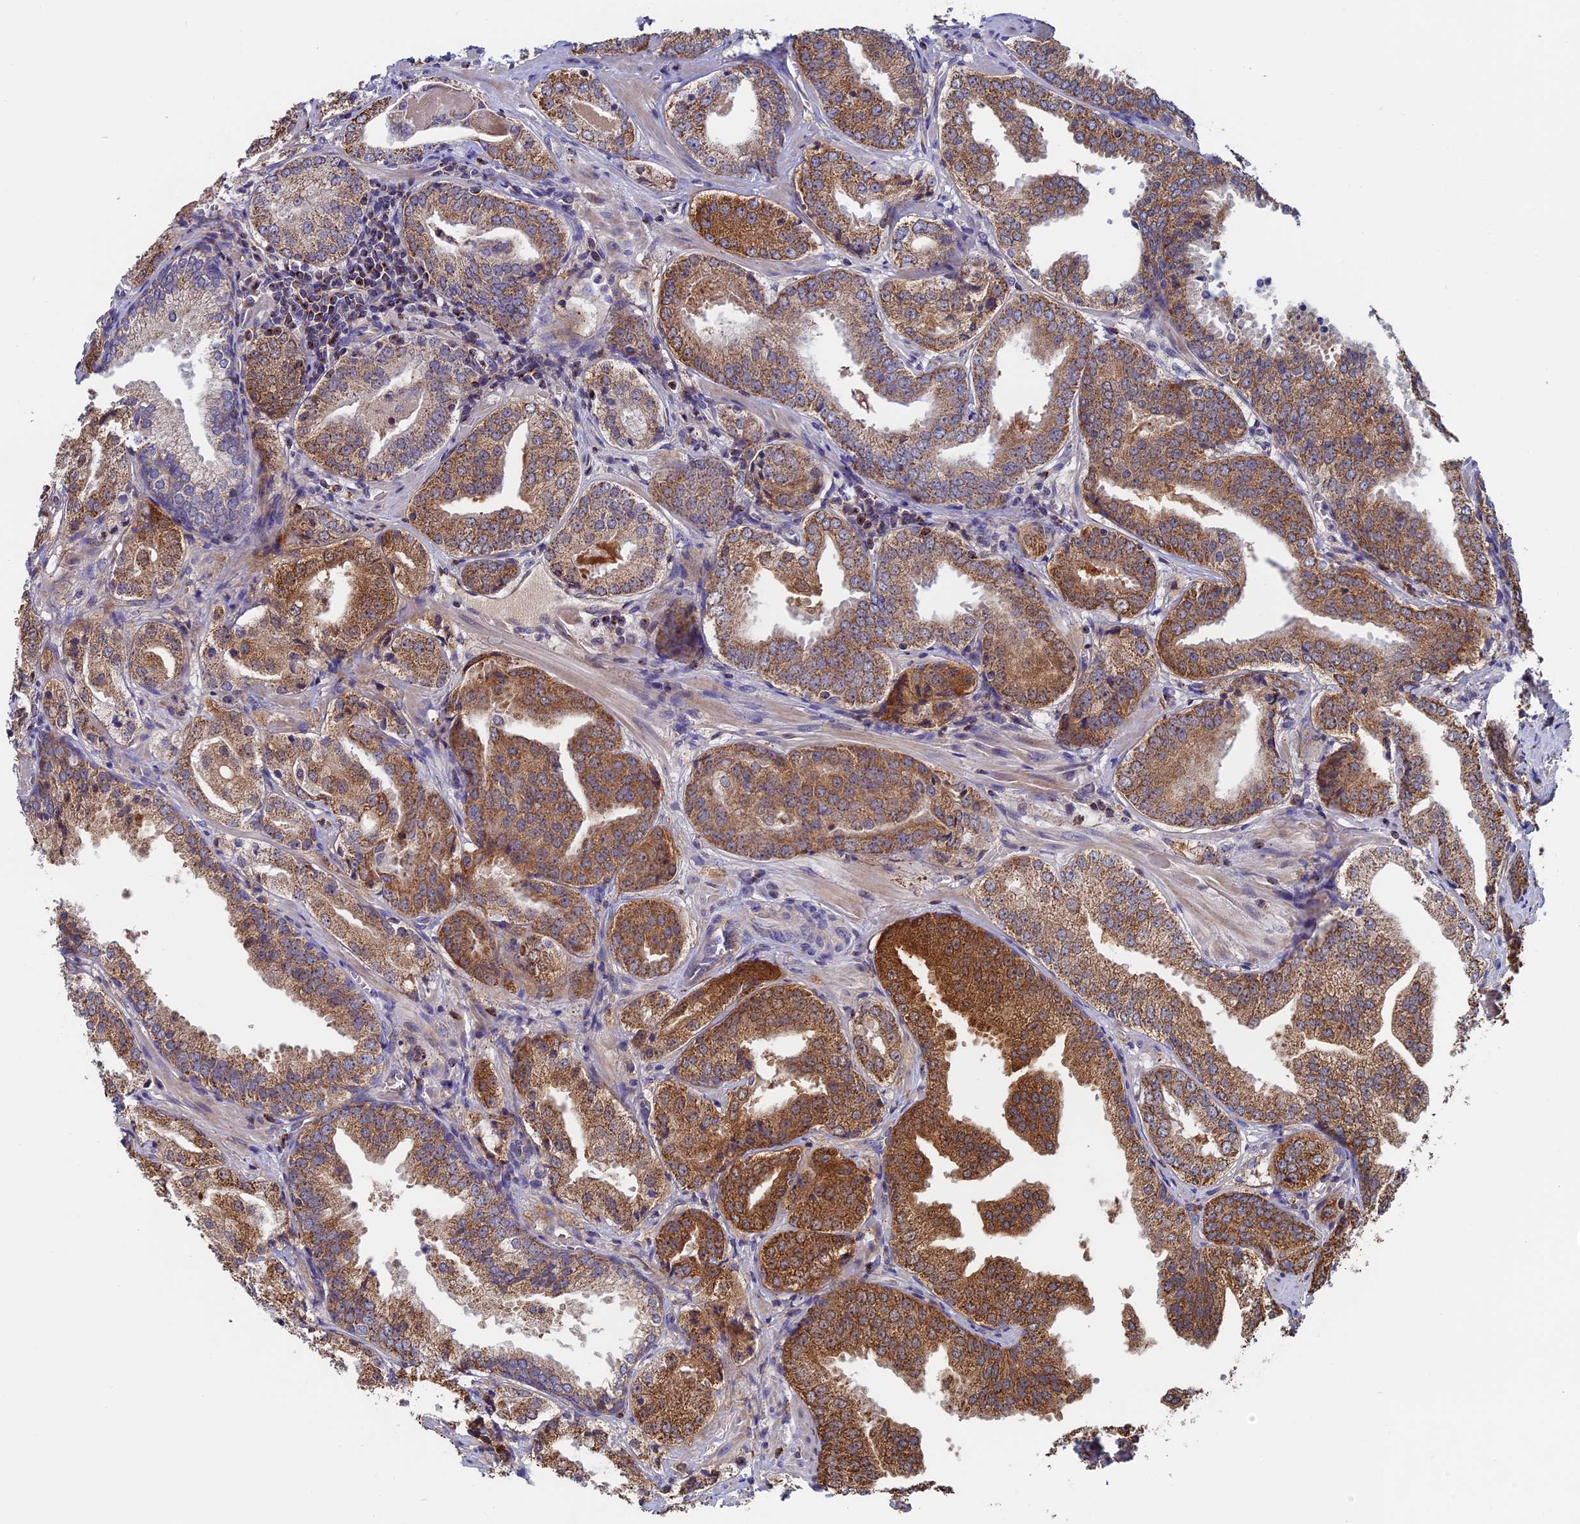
{"staining": {"intensity": "strong", "quantity": ">75%", "location": "cytoplasmic/membranous"}, "tissue": "prostate cancer", "cell_type": "Tumor cells", "image_type": "cancer", "snomed": [{"axis": "morphology", "description": "Adenocarcinoma, Low grade"}, {"axis": "topography", "description": "Prostate"}], "caption": "Immunohistochemical staining of prostate cancer (adenocarcinoma (low-grade)) demonstrates high levels of strong cytoplasmic/membranous staining in about >75% of tumor cells.", "gene": "SPOCK2", "patient": {"sex": "male", "age": 60}}